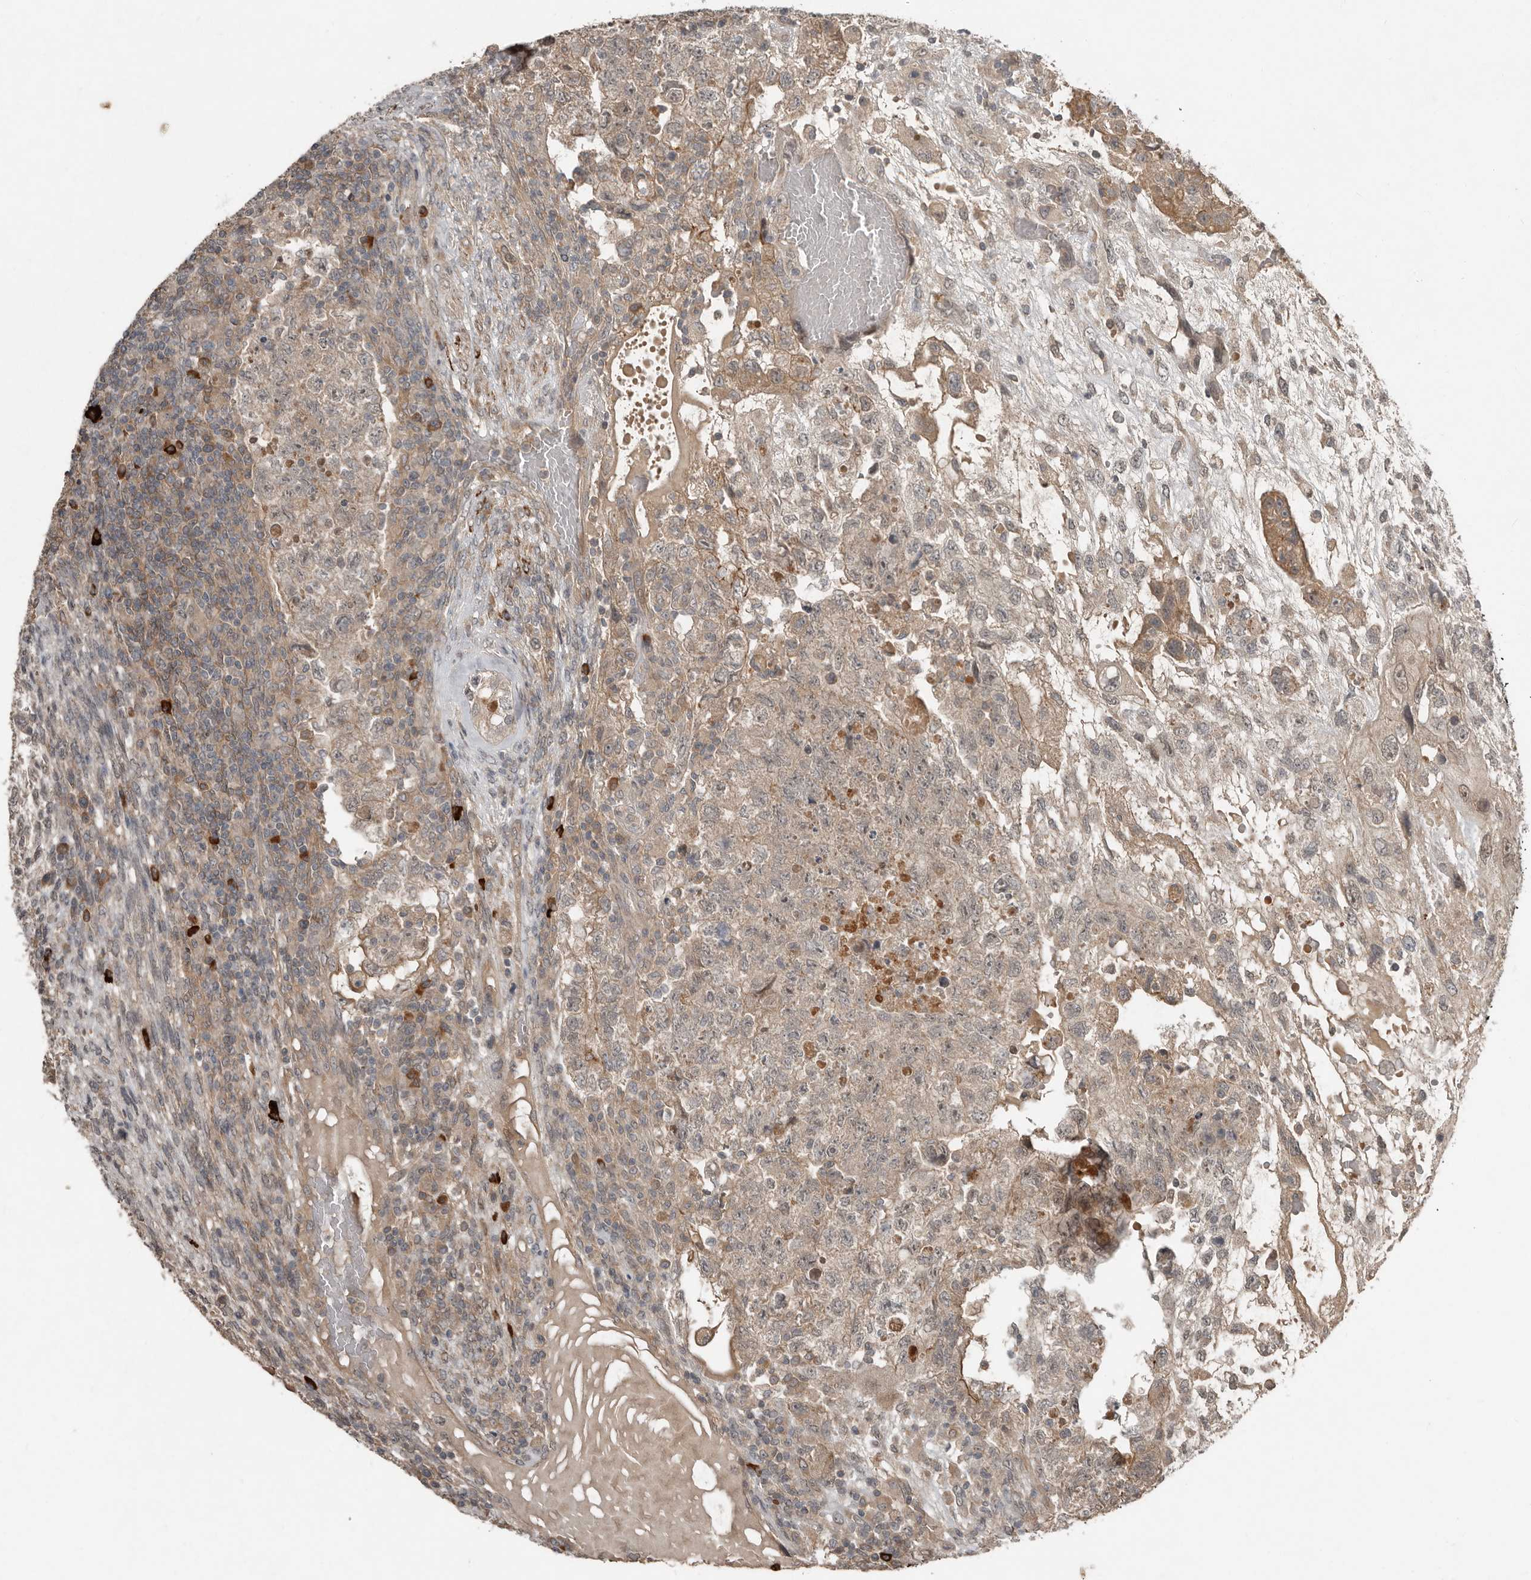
{"staining": {"intensity": "weak", "quantity": "25%-75%", "location": "cytoplasmic/membranous"}, "tissue": "testis cancer", "cell_type": "Tumor cells", "image_type": "cancer", "snomed": [{"axis": "morphology", "description": "Carcinoma, Embryonal, NOS"}, {"axis": "topography", "description": "Testis"}], "caption": "Immunohistochemical staining of human testis embryonal carcinoma demonstrates weak cytoplasmic/membranous protein positivity in approximately 25%-75% of tumor cells.", "gene": "TEAD3", "patient": {"sex": "male", "age": 36}}